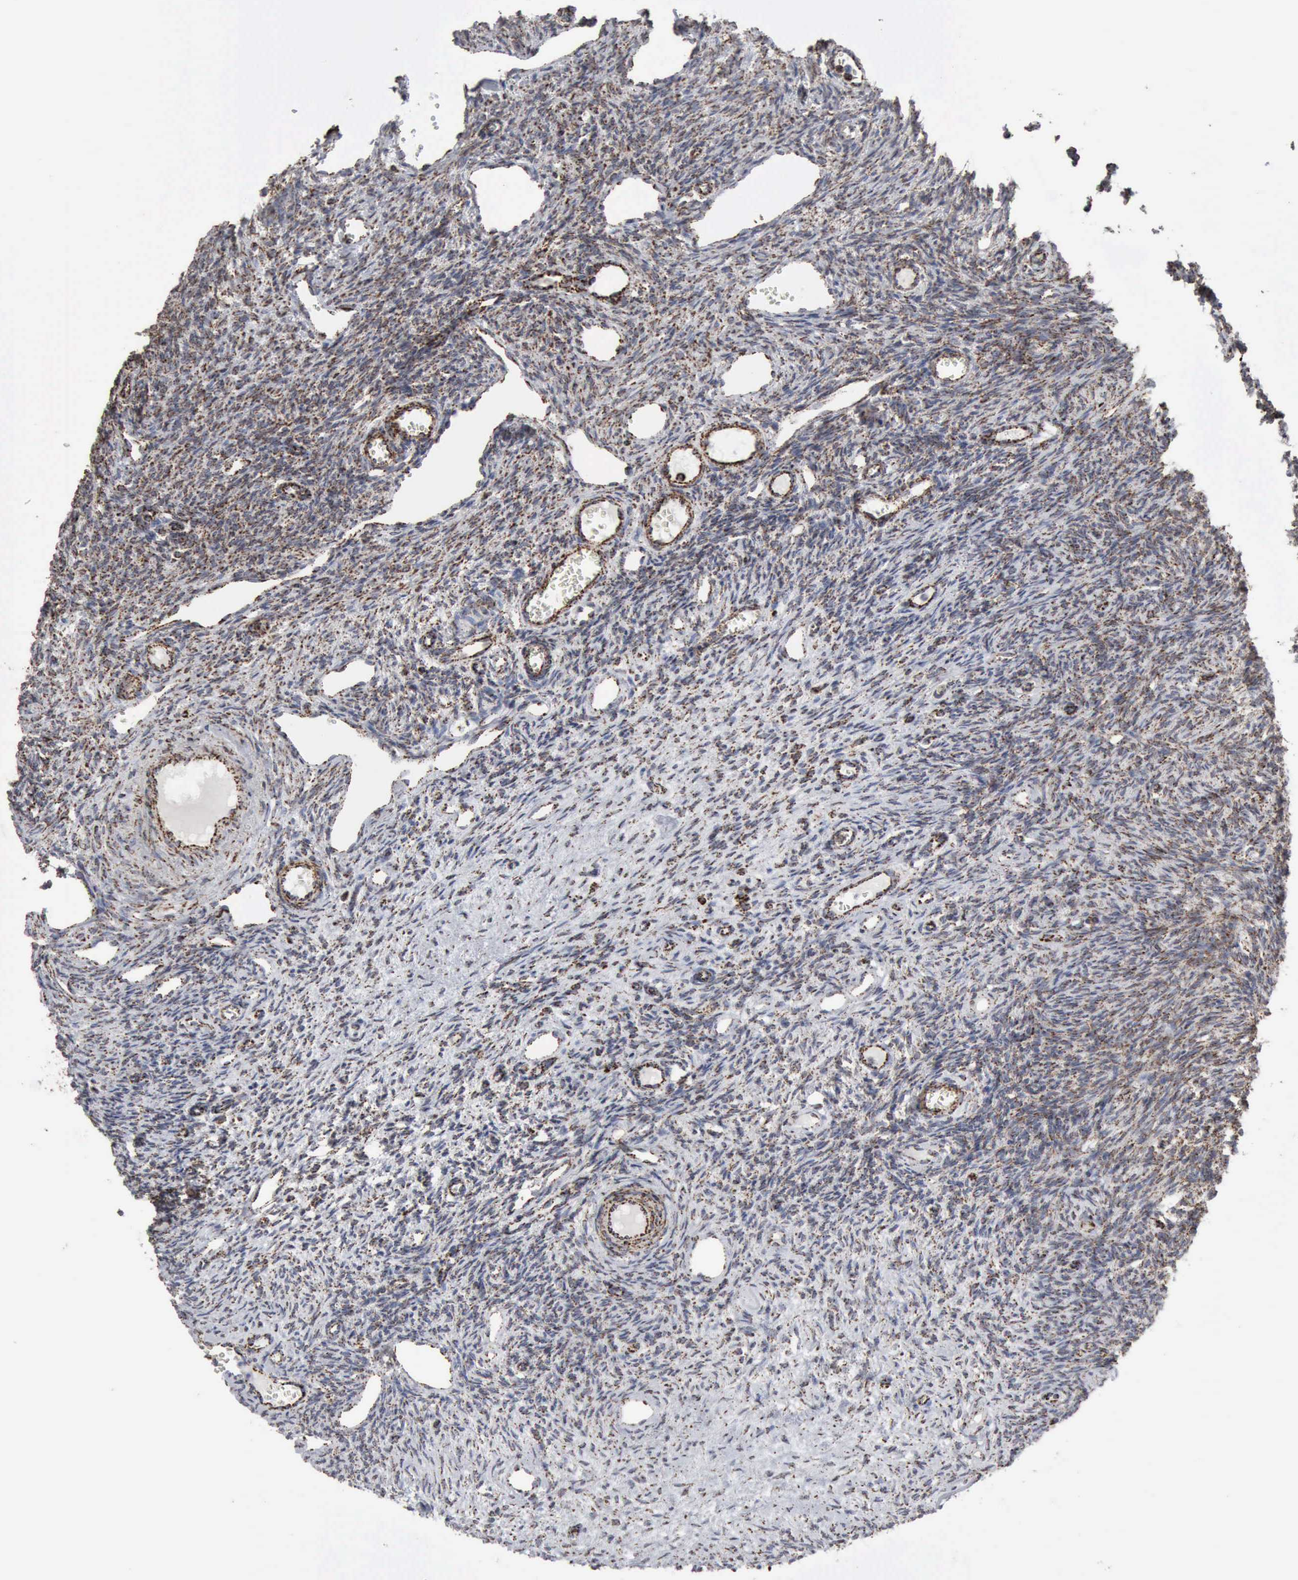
{"staining": {"intensity": "strong", "quantity": ">75%", "location": "cytoplasmic/membranous"}, "tissue": "ovary", "cell_type": "Follicle cells", "image_type": "normal", "snomed": [{"axis": "morphology", "description": "Normal tissue, NOS"}, {"axis": "topography", "description": "Ovary"}], "caption": "Unremarkable ovary demonstrates strong cytoplasmic/membranous positivity in approximately >75% of follicle cells Nuclei are stained in blue..", "gene": "ACO2", "patient": {"sex": "female", "age": 33}}